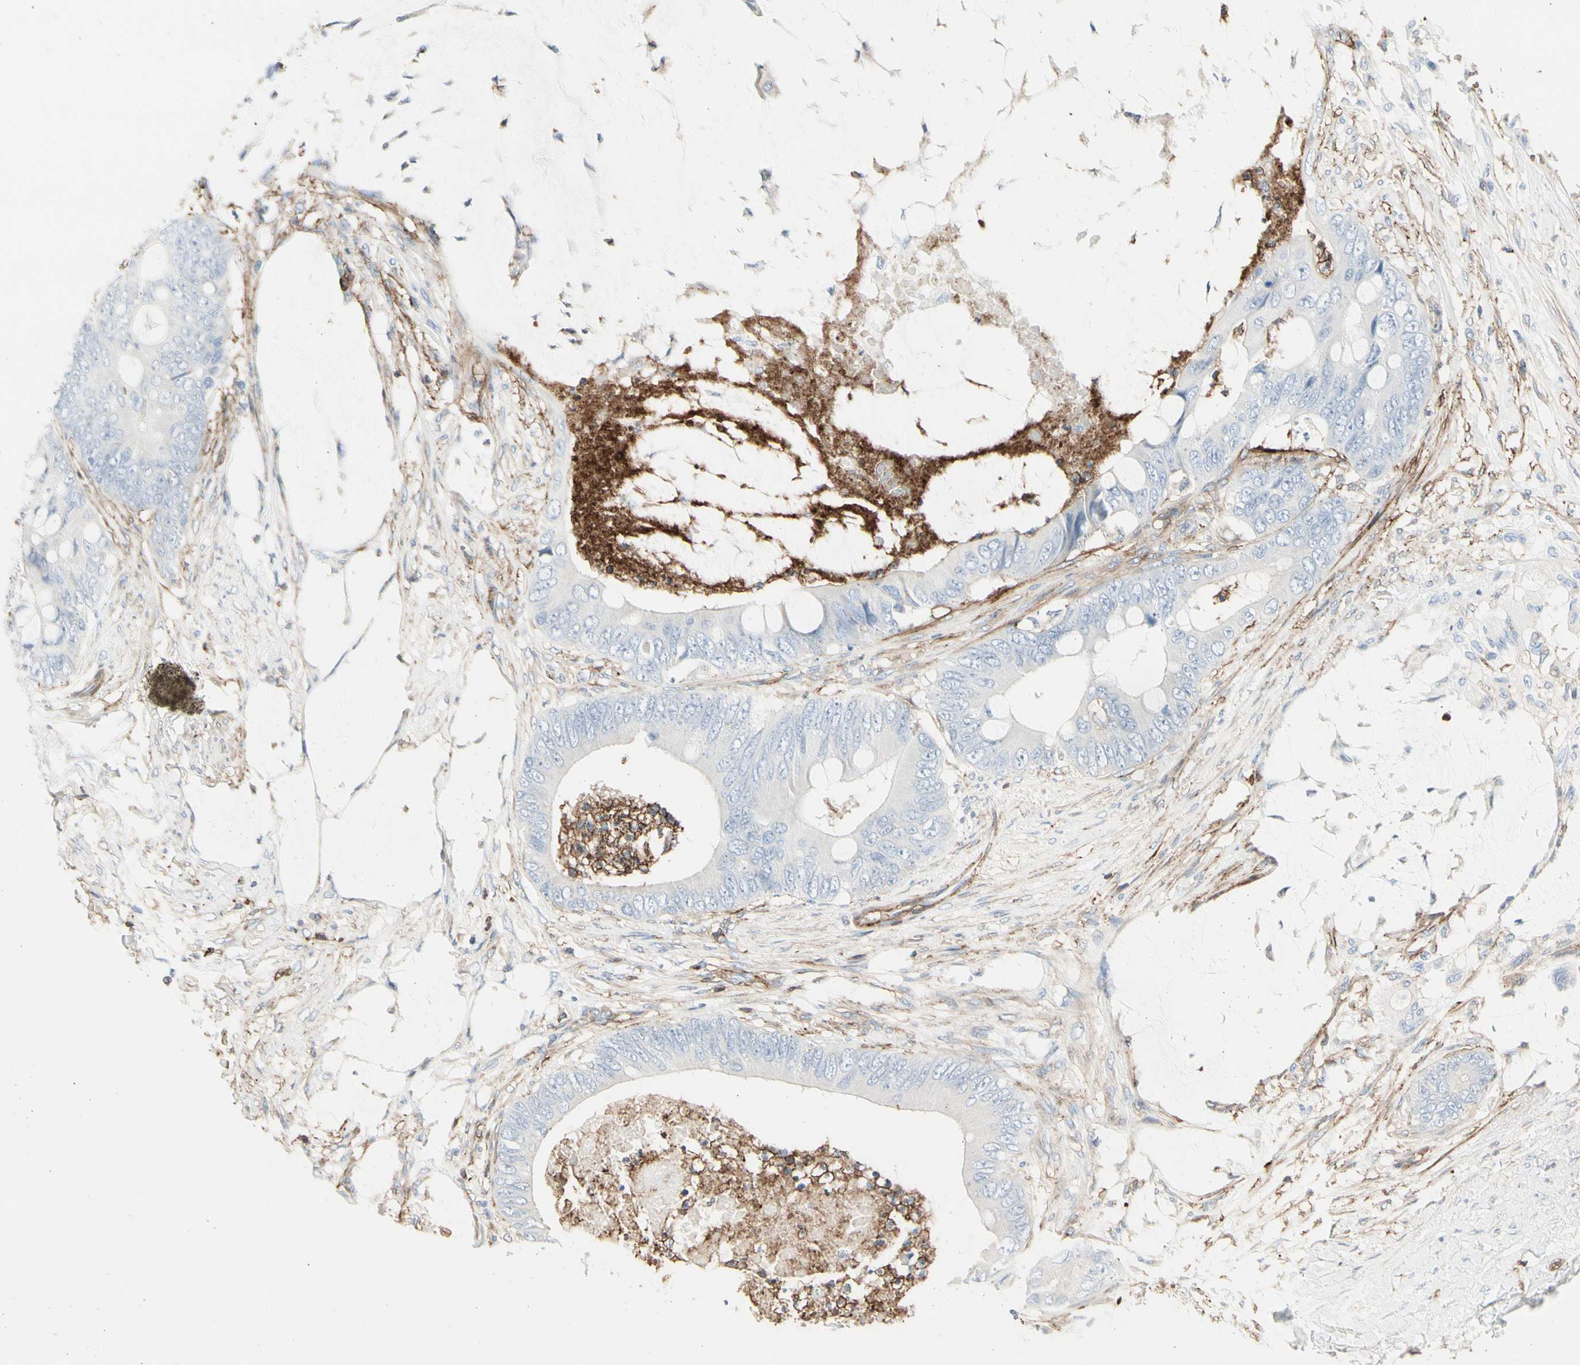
{"staining": {"intensity": "negative", "quantity": "none", "location": "none"}, "tissue": "colorectal cancer", "cell_type": "Tumor cells", "image_type": "cancer", "snomed": [{"axis": "morphology", "description": "Adenocarcinoma, NOS"}, {"axis": "topography", "description": "Rectum"}], "caption": "DAB (3,3'-diaminobenzidine) immunohistochemical staining of colorectal cancer (adenocarcinoma) reveals no significant positivity in tumor cells.", "gene": "CLEC2B", "patient": {"sex": "female", "age": 77}}